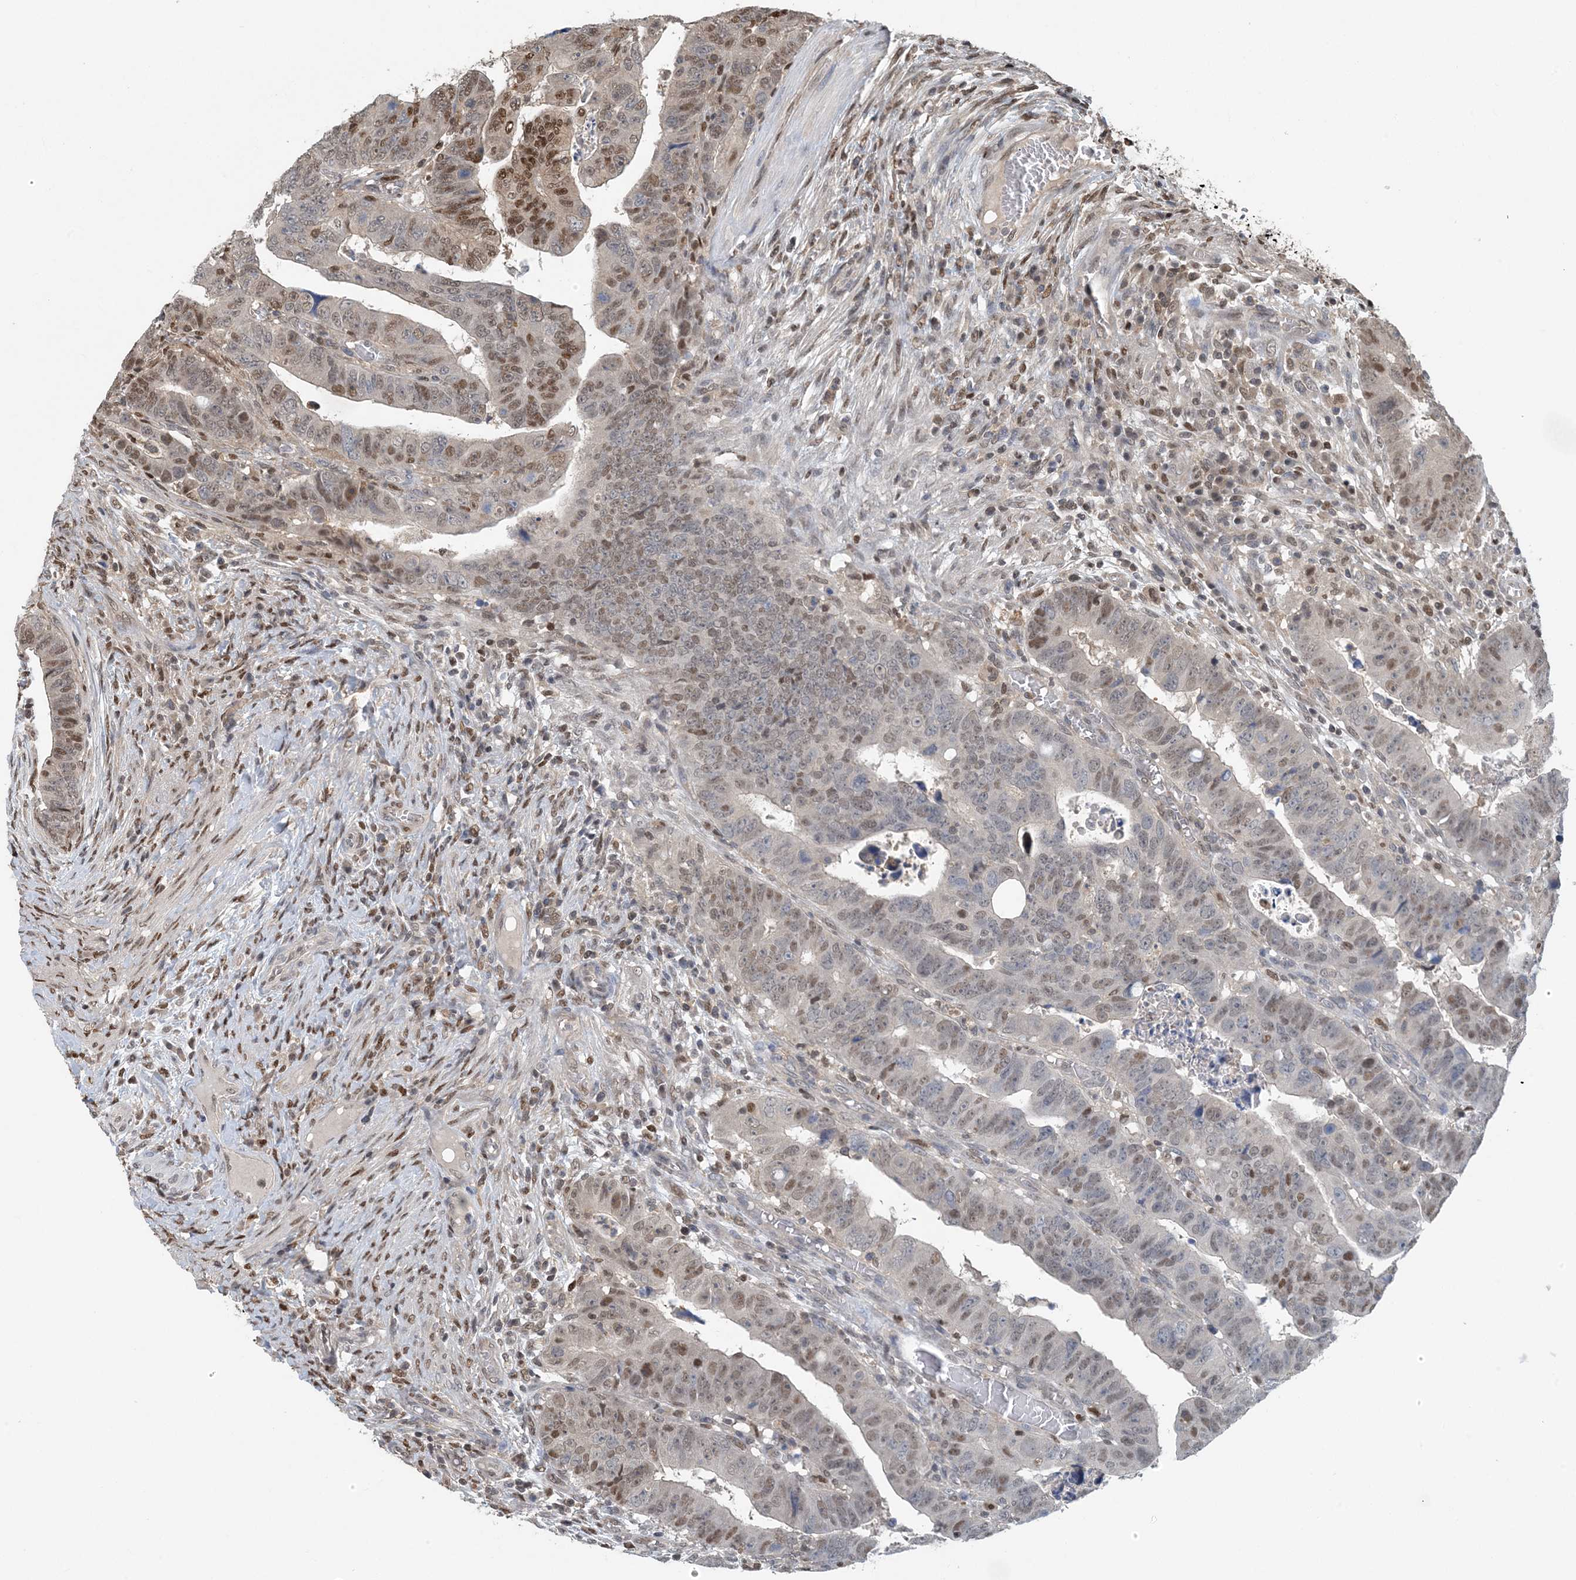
{"staining": {"intensity": "strong", "quantity": "<25%", "location": "nuclear"}, "tissue": "colorectal cancer", "cell_type": "Tumor cells", "image_type": "cancer", "snomed": [{"axis": "morphology", "description": "Normal tissue, NOS"}, {"axis": "morphology", "description": "Adenocarcinoma, NOS"}, {"axis": "topography", "description": "Rectum"}], "caption": "About <25% of tumor cells in human colorectal adenocarcinoma show strong nuclear protein positivity as visualized by brown immunohistochemical staining.", "gene": "HIKESHI", "patient": {"sex": "female", "age": 65}}